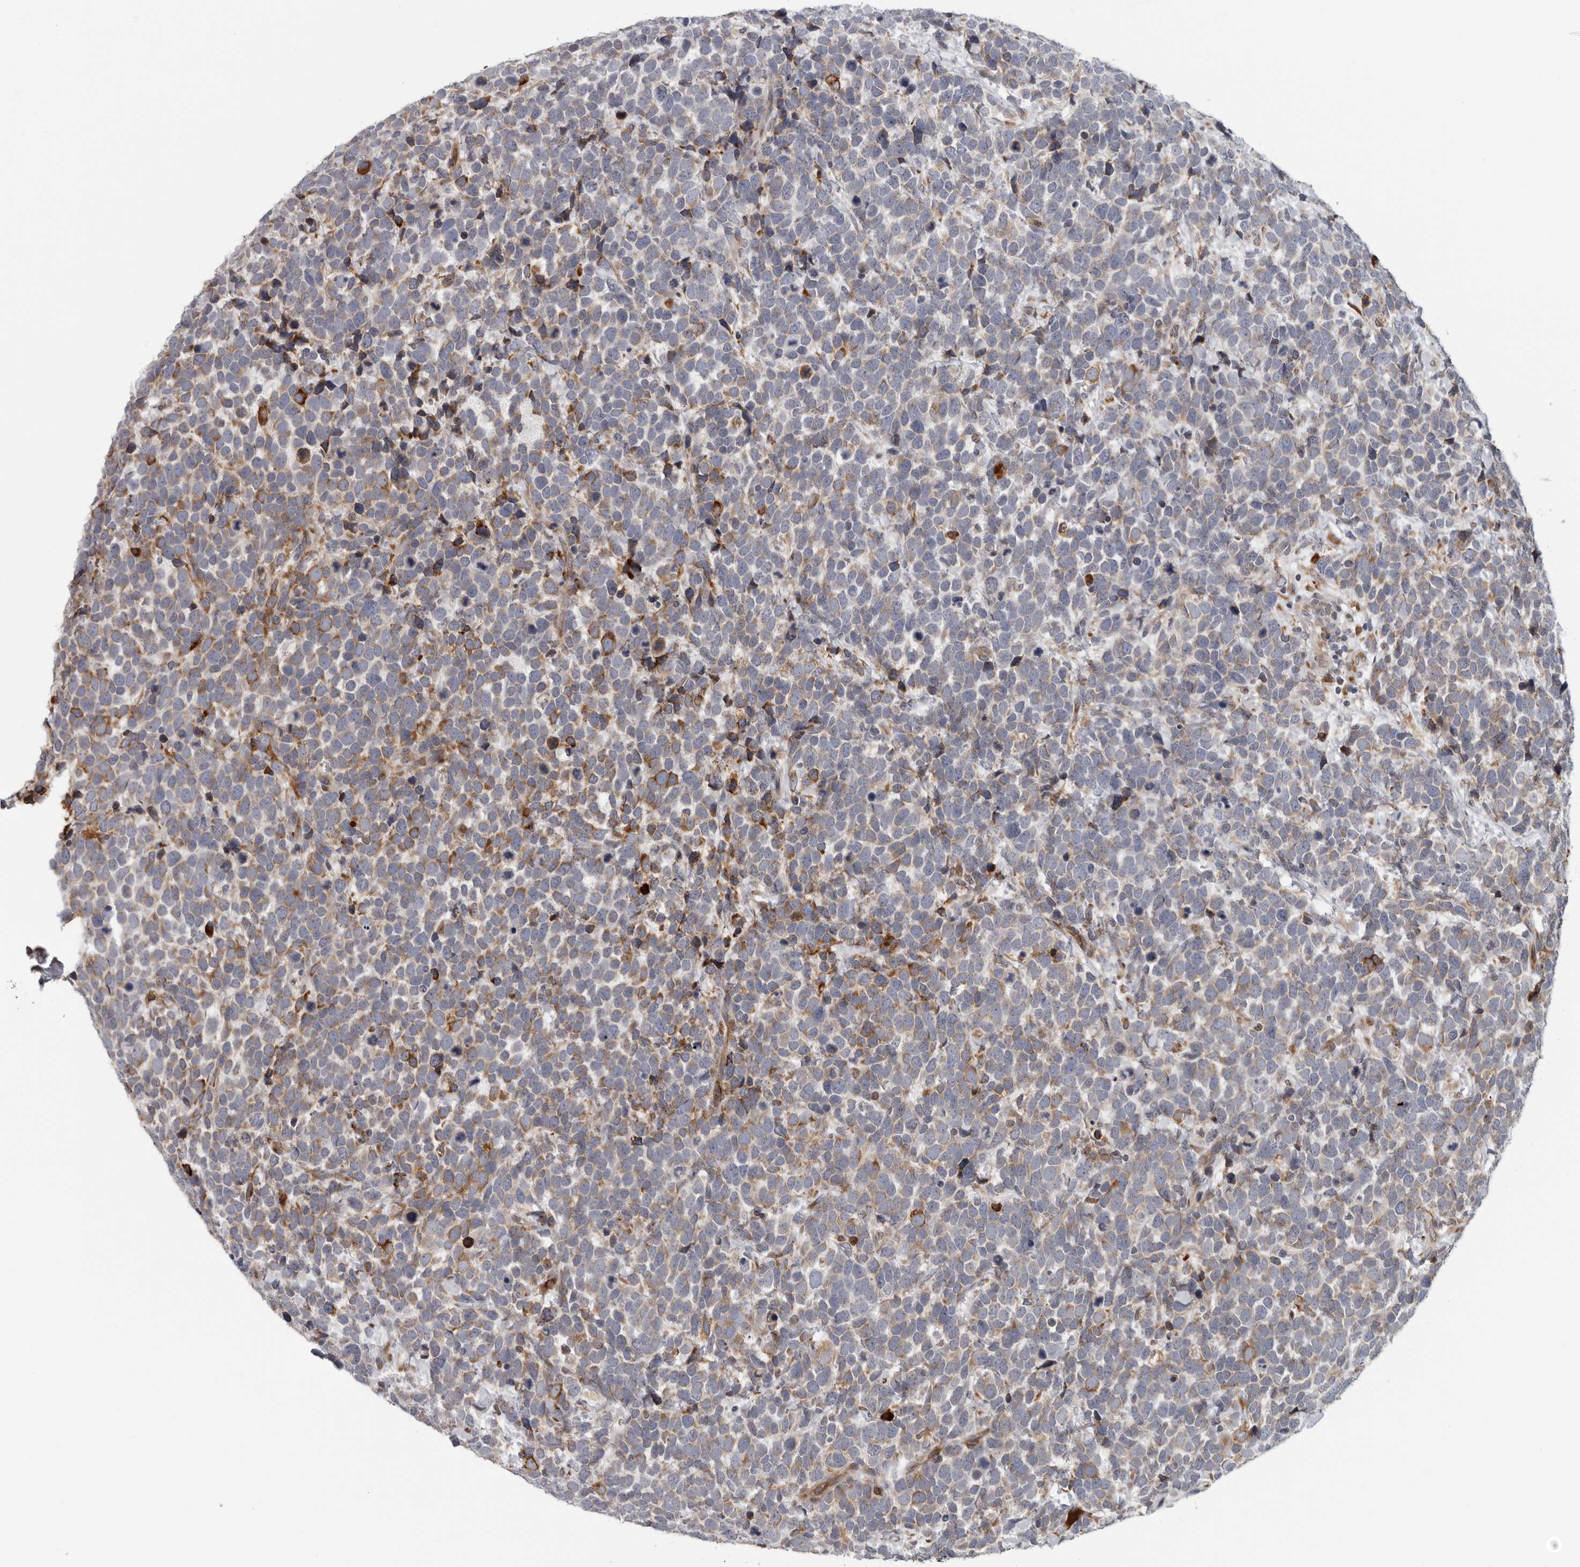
{"staining": {"intensity": "moderate", "quantity": "25%-75%", "location": "cytoplasmic/membranous"}, "tissue": "urothelial cancer", "cell_type": "Tumor cells", "image_type": "cancer", "snomed": [{"axis": "morphology", "description": "Urothelial carcinoma, High grade"}, {"axis": "topography", "description": "Urinary bladder"}], "caption": "Immunohistochemical staining of human urothelial cancer reveals moderate cytoplasmic/membranous protein staining in approximately 25%-75% of tumor cells. (Brightfield microscopy of DAB IHC at high magnification).", "gene": "ALPK2", "patient": {"sex": "female", "age": 82}}